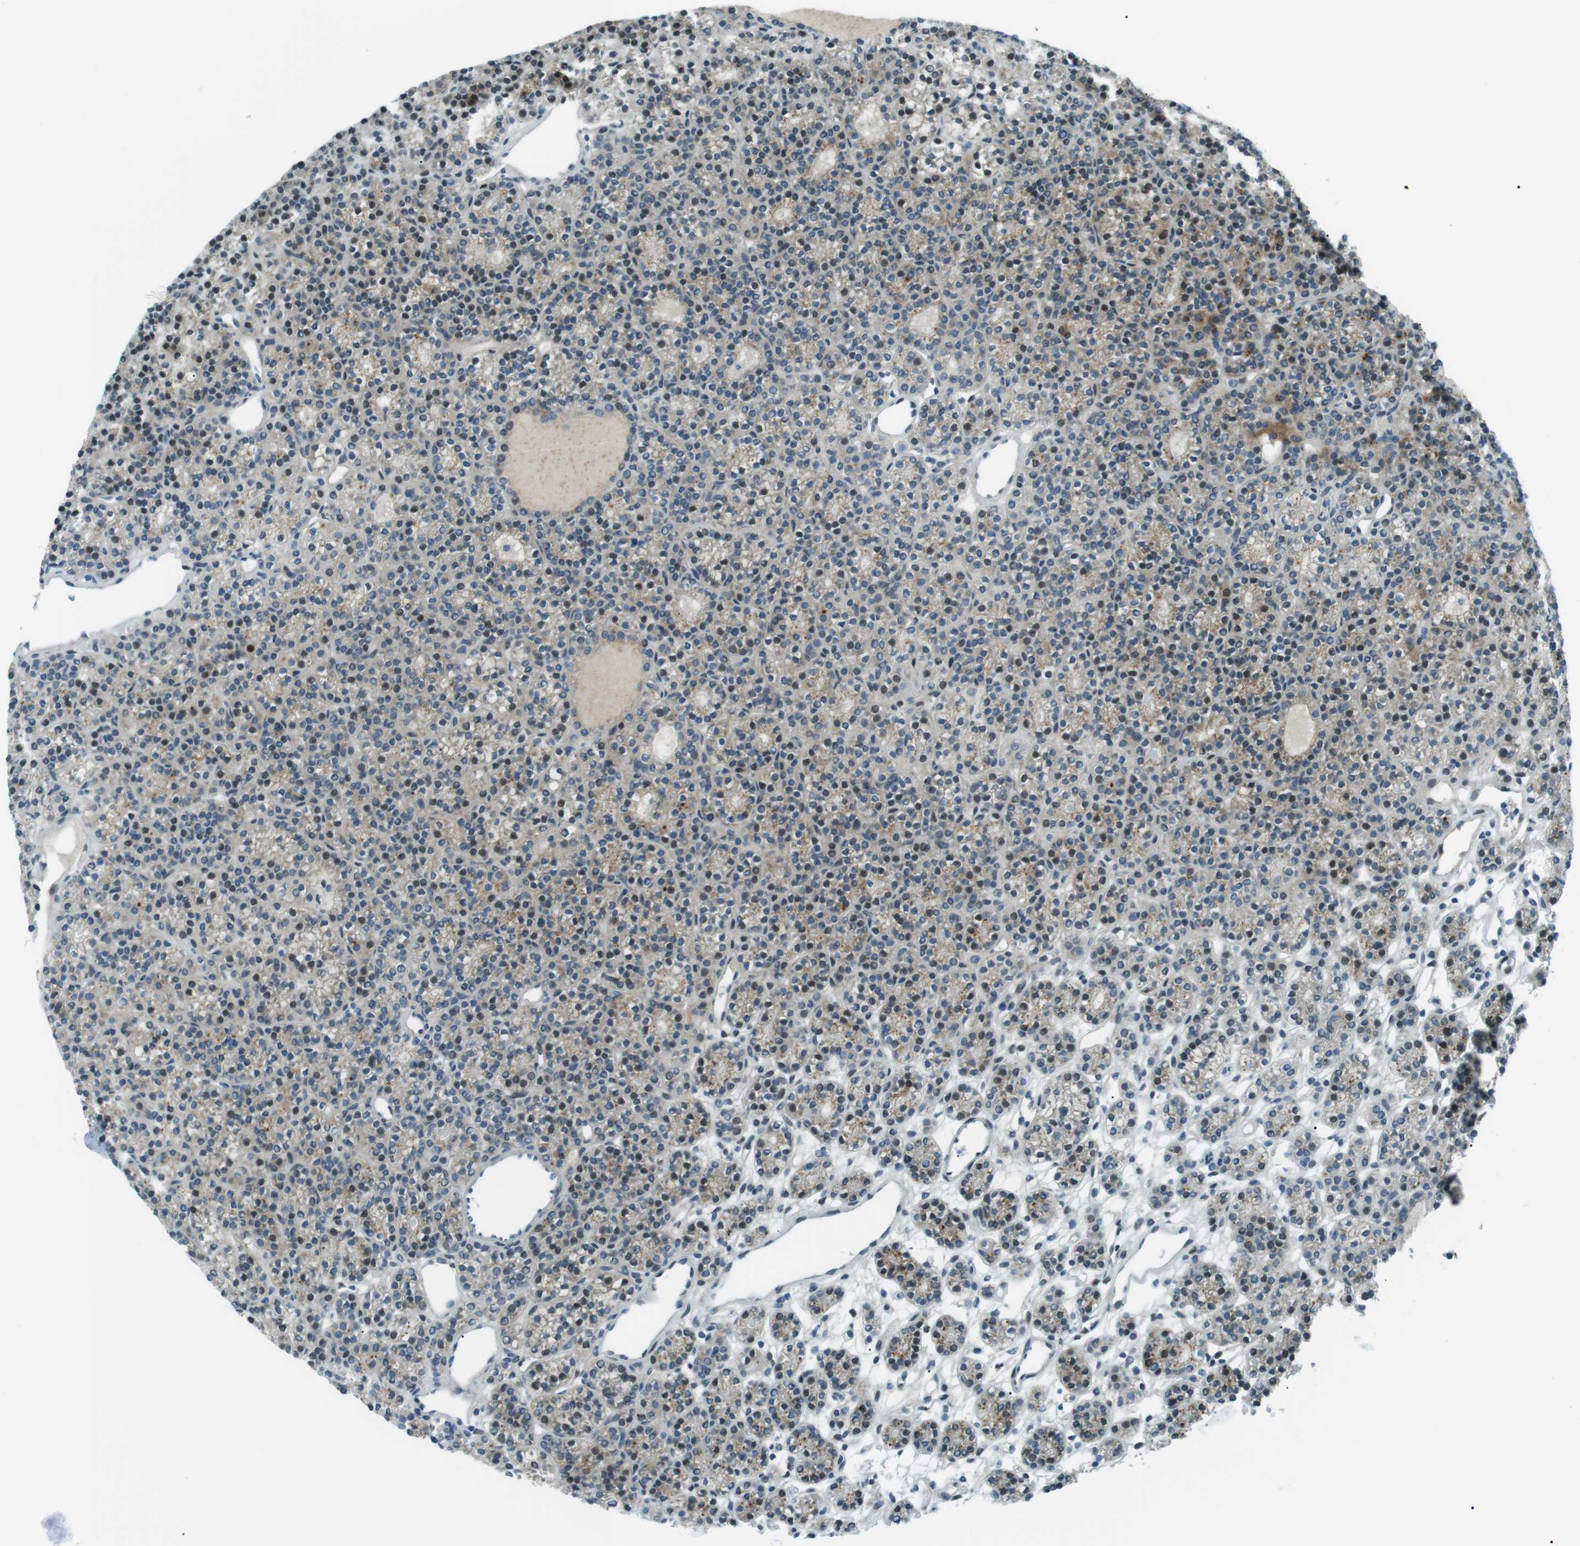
{"staining": {"intensity": "strong", "quantity": "<25%", "location": "nuclear"}, "tissue": "parathyroid gland", "cell_type": "Glandular cells", "image_type": "normal", "snomed": [{"axis": "morphology", "description": "Normal tissue, NOS"}, {"axis": "morphology", "description": "Adenoma, NOS"}, {"axis": "topography", "description": "Parathyroid gland"}], "caption": "Parathyroid gland stained with IHC shows strong nuclear staining in approximately <25% of glandular cells.", "gene": "PJA1", "patient": {"sex": "female", "age": 64}}